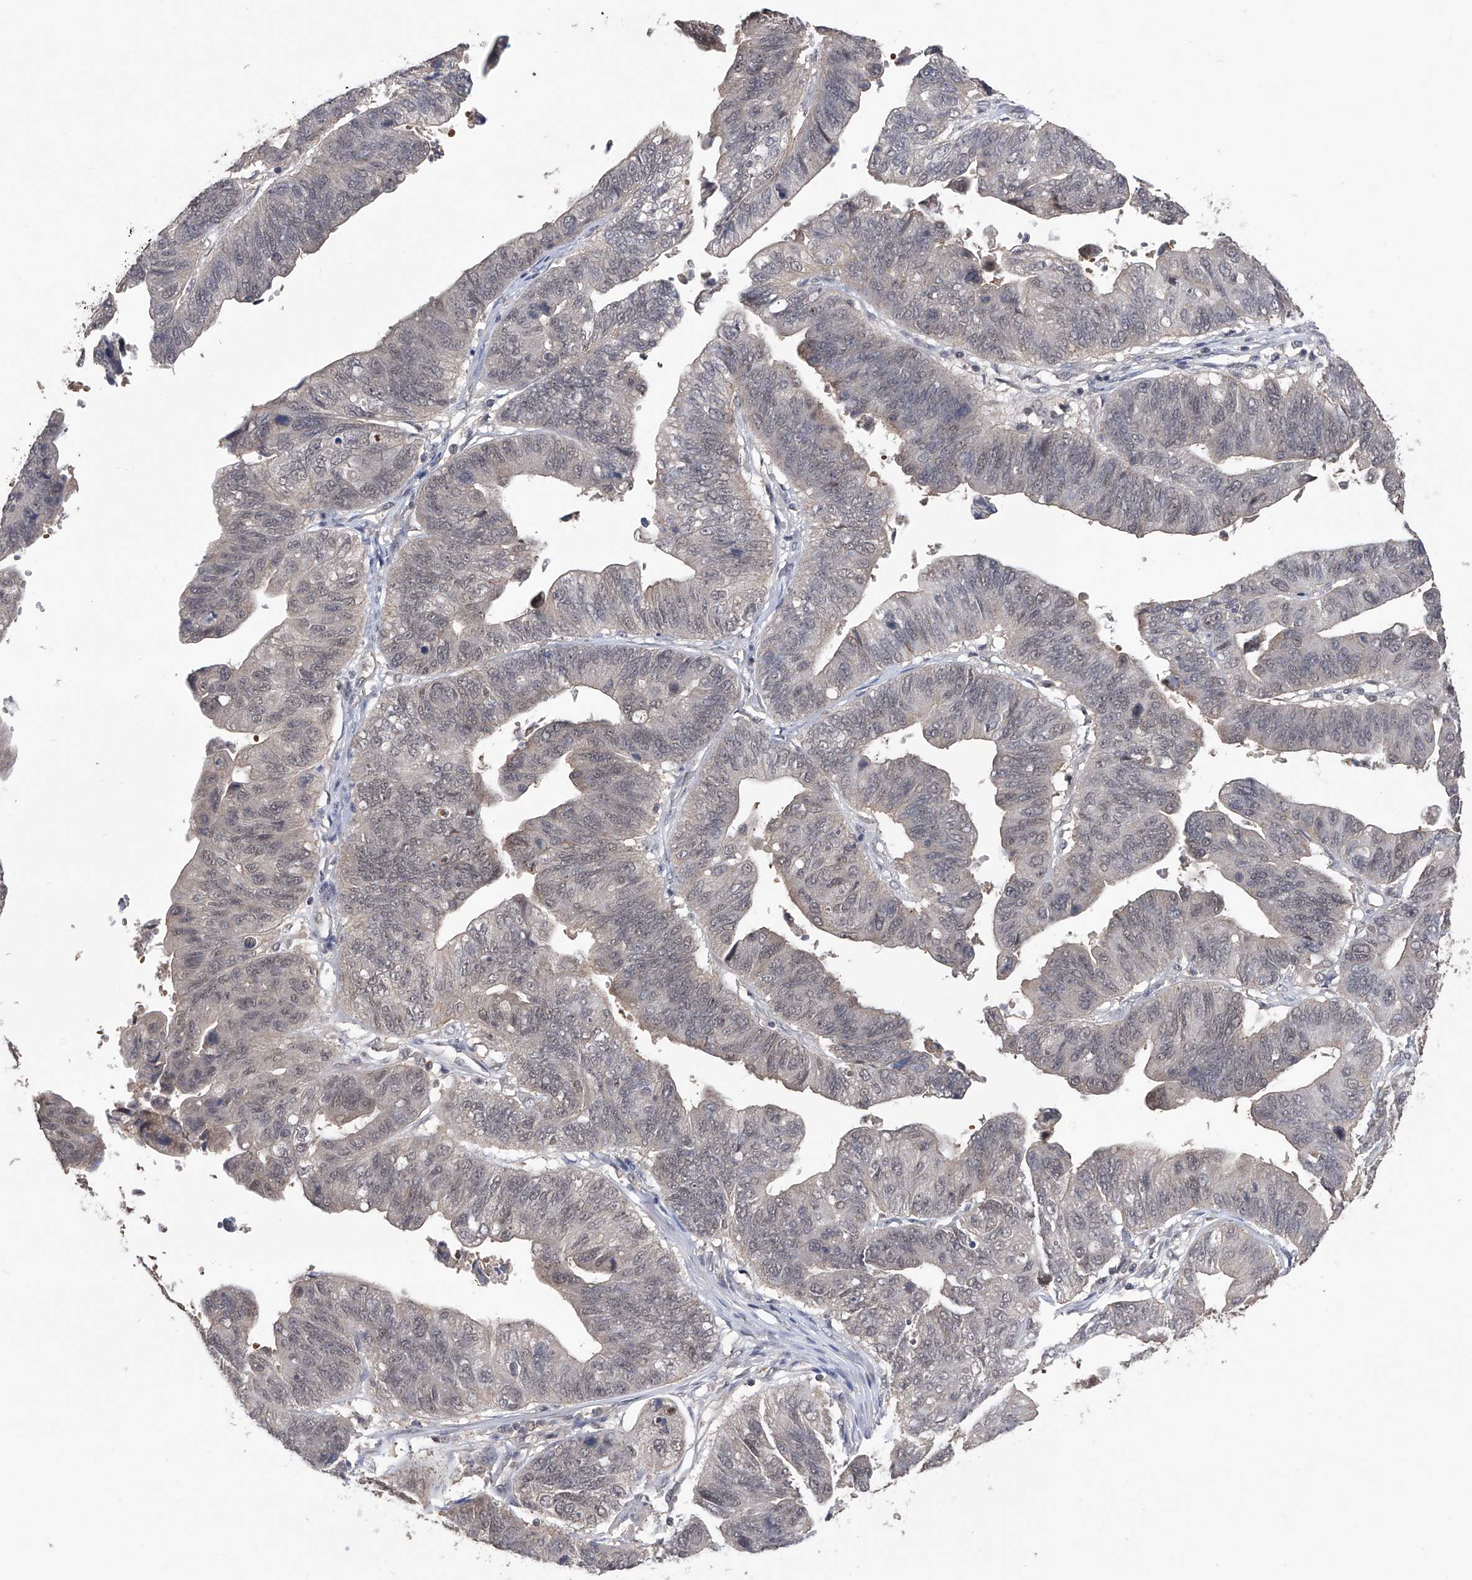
{"staining": {"intensity": "negative", "quantity": "none", "location": "none"}, "tissue": "stomach cancer", "cell_type": "Tumor cells", "image_type": "cancer", "snomed": [{"axis": "morphology", "description": "Adenocarcinoma, NOS"}, {"axis": "topography", "description": "Stomach"}], "caption": "Tumor cells are negative for protein expression in human stomach cancer.", "gene": "LYSMD4", "patient": {"sex": "male", "age": 59}}